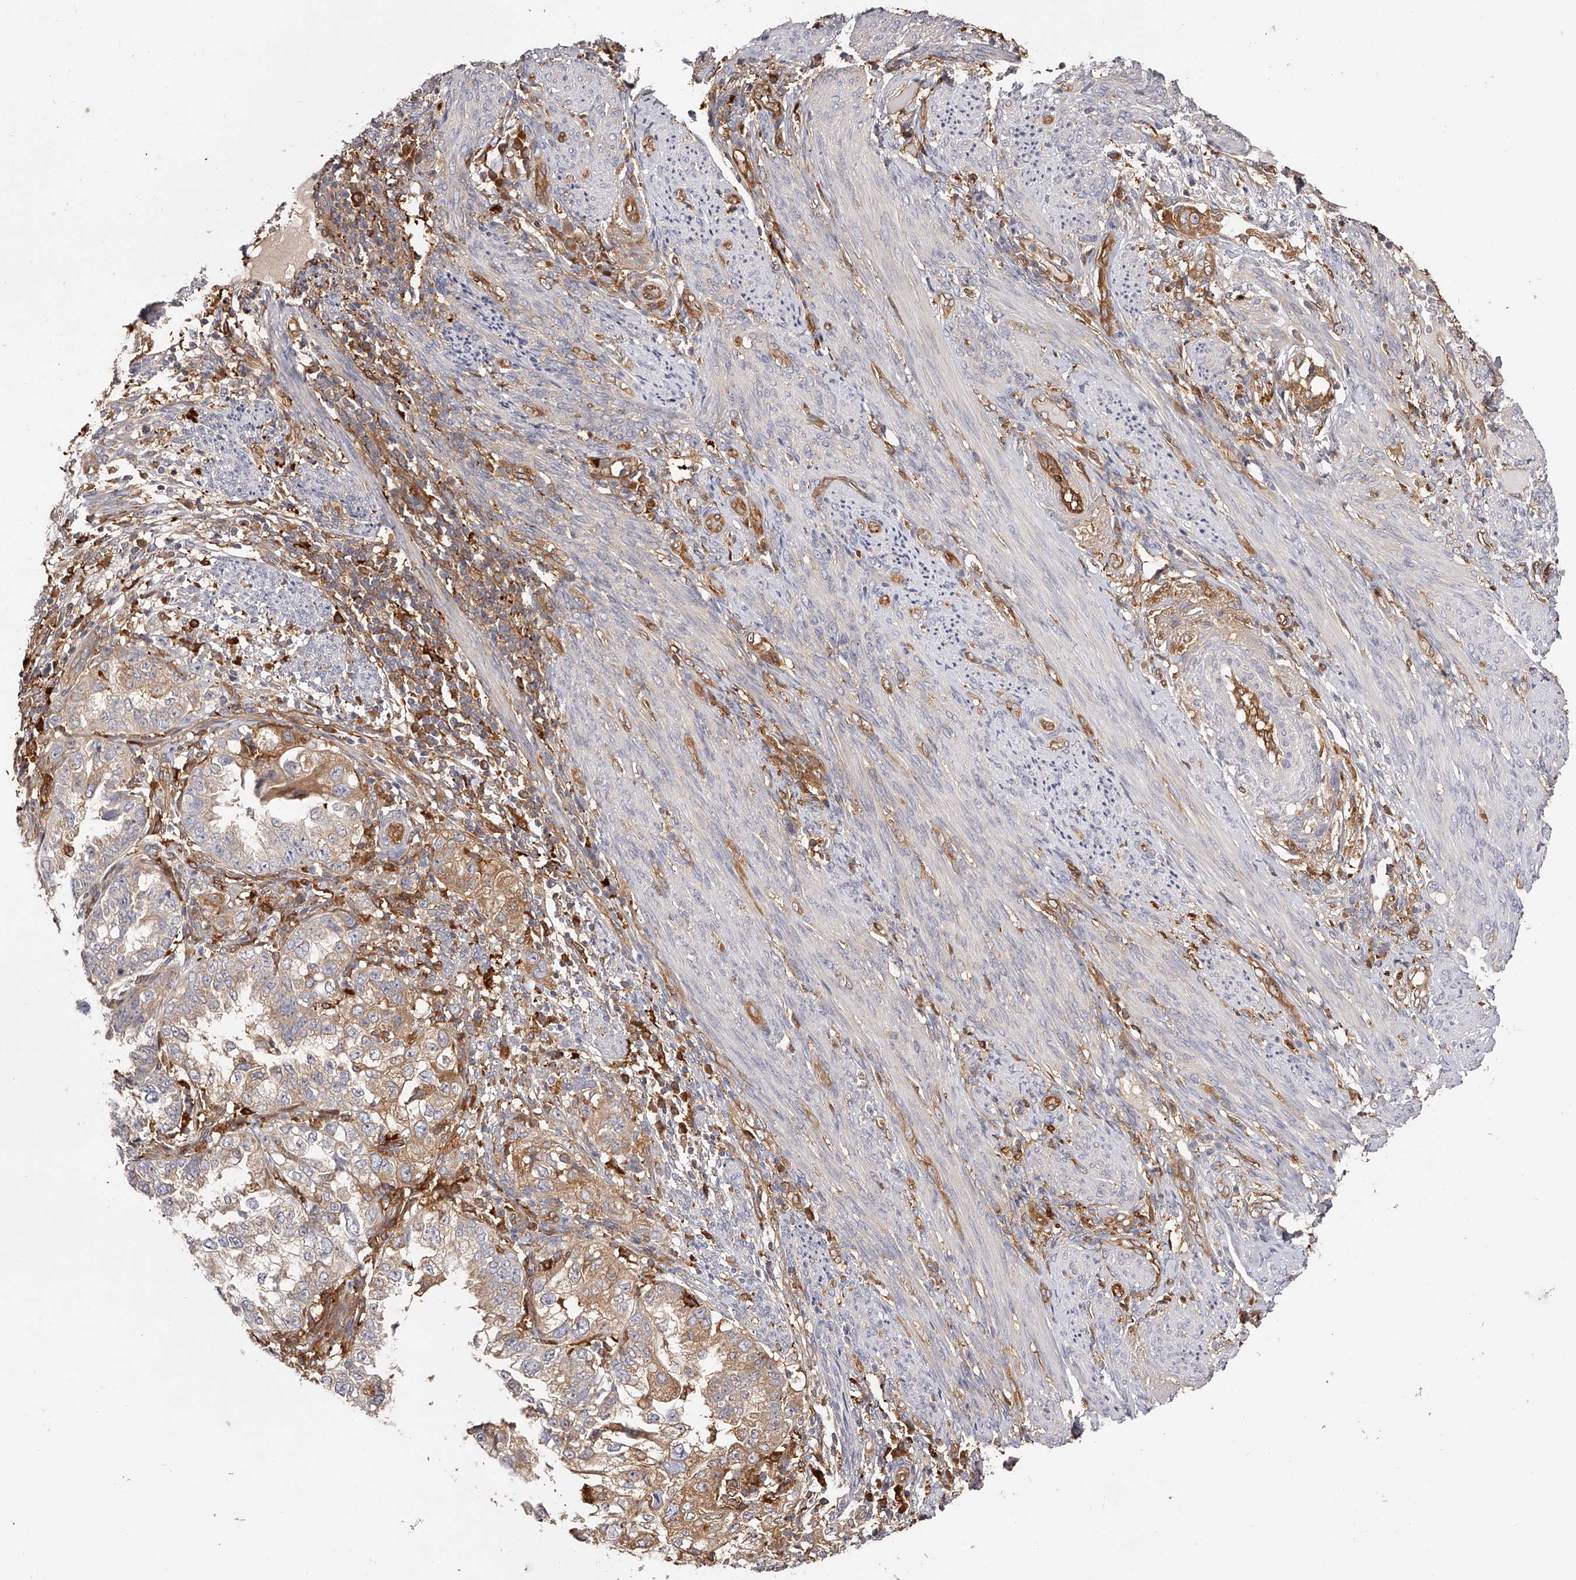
{"staining": {"intensity": "moderate", "quantity": ">75%", "location": "cytoplasmic/membranous"}, "tissue": "endometrial cancer", "cell_type": "Tumor cells", "image_type": "cancer", "snomed": [{"axis": "morphology", "description": "Adenocarcinoma, NOS"}, {"axis": "topography", "description": "Endometrium"}], "caption": "Tumor cells reveal medium levels of moderate cytoplasmic/membranous positivity in about >75% of cells in human endometrial cancer (adenocarcinoma). (Stains: DAB (3,3'-diaminobenzidine) in brown, nuclei in blue, Microscopy: brightfield microscopy at high magnification).", "gene": "LAP3", "patient": {"sex": "female", "age": 85}}